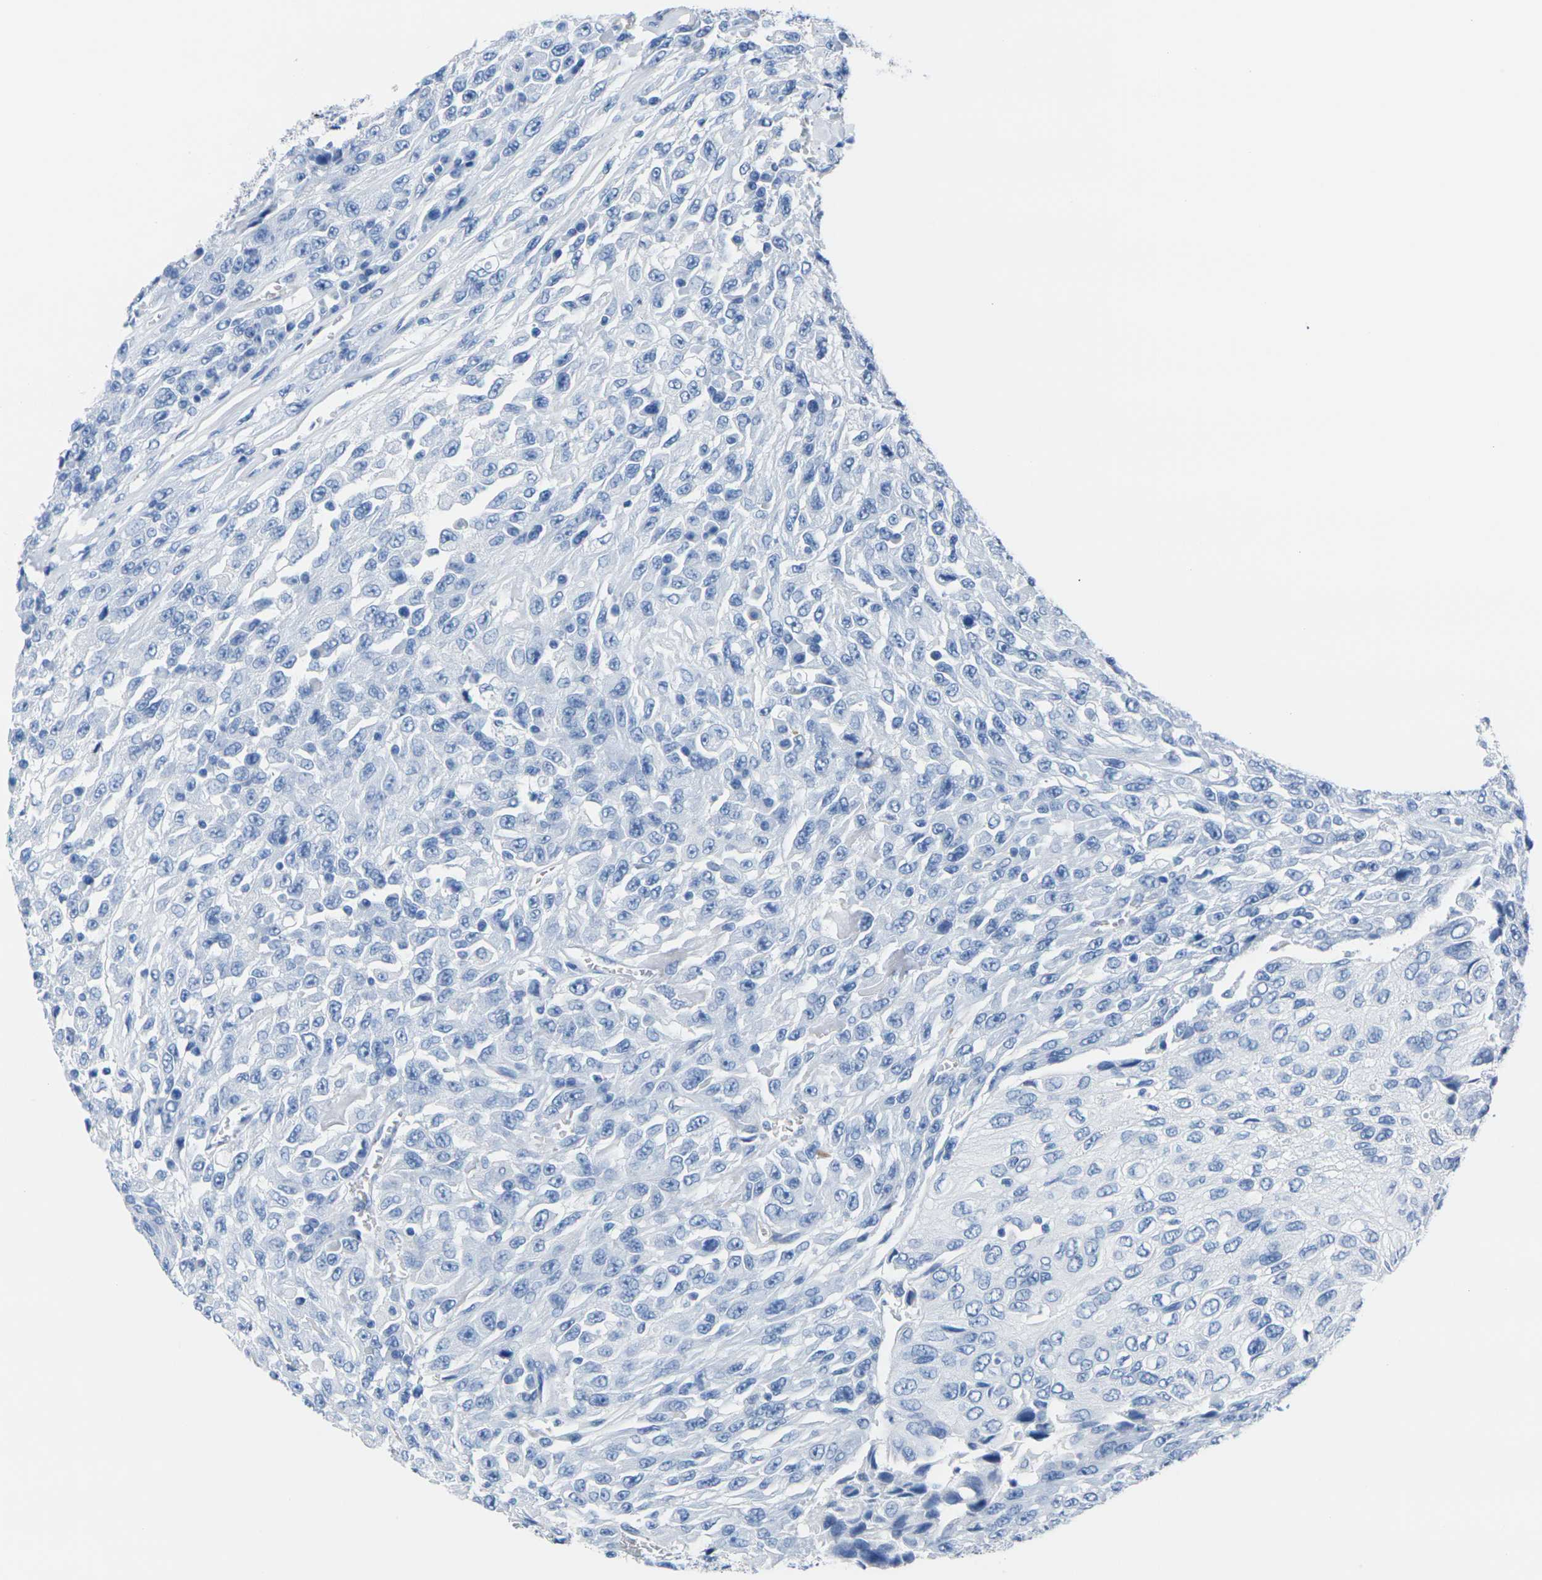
{"staining": {"intensity": "negative", "quantity": "none", "location": "none"}, "tissue": "urothelial cancer", "cell_type": "Tumor cells", "image_type": "cancer", "snomed": [{"axis": "morphology", "description": "Urothelial carcinoma, High grade"}, {"axis": "topography", "description": "Urinary bladder"}], "caption": "This is a photomicrograph of immunohistochemistry staining of urothelial cancer, which shows no expression in tumor cells.", "gene": "CNN1", "patient": {"sex": "male", "age": 66}}